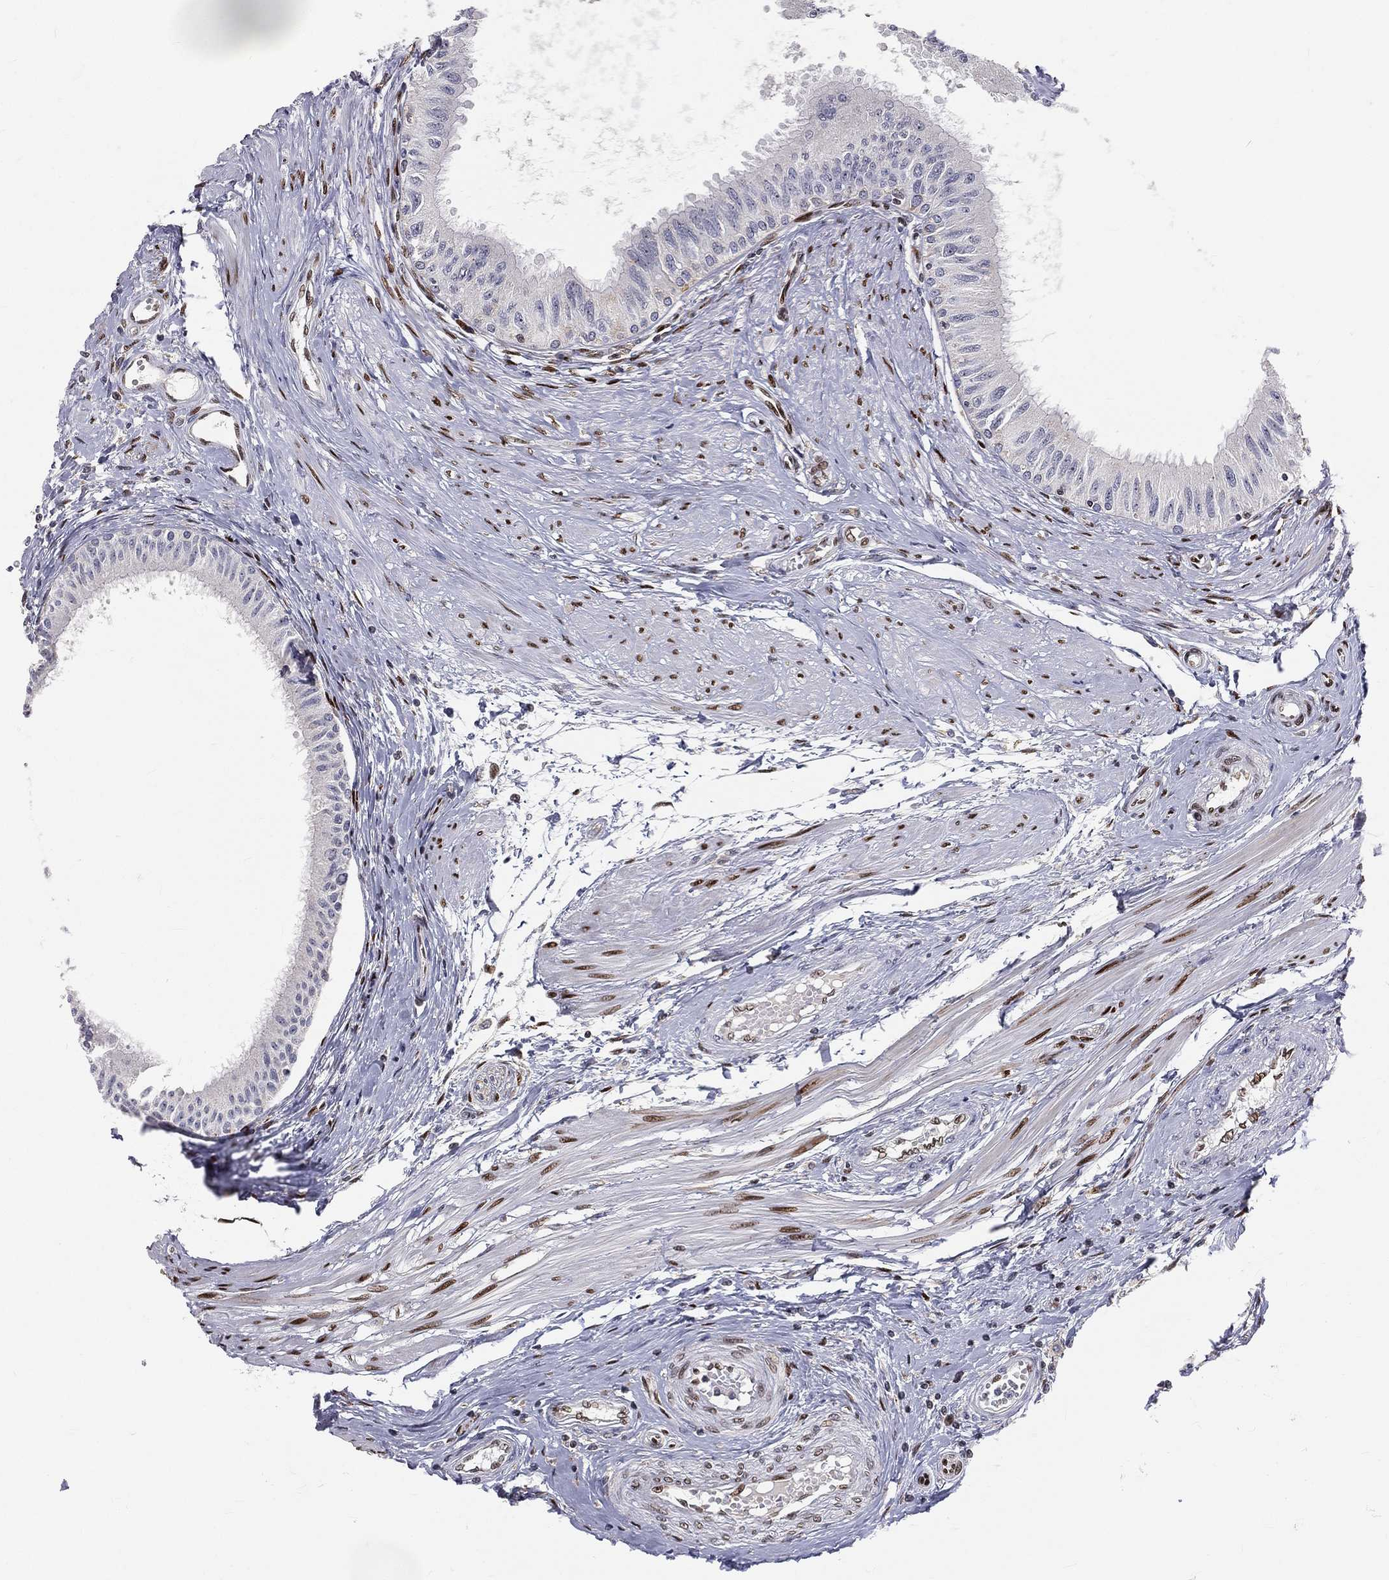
{"staining": {"intensity": "negative", "quantity": "none", "location": "none"}, "tissue": "epididymis", "cell_type": "Glandular cells", "image_type": "normal", "snomed": [{"axis": "morphology", "description": "Normal tissue, NOS"}, {"axis": "morphology", "description": "Seminoma, NOS"}, {"axis": "topography", "description": "Testis"}, {"axis": "topography", "description": "Epididymis"}], "caption": "Photomicrograph shows no significant protein positivity in glandular cells of benign epididymis.", "gene": "ZEB1", "patient": {"sex": "male", "age": 61}}